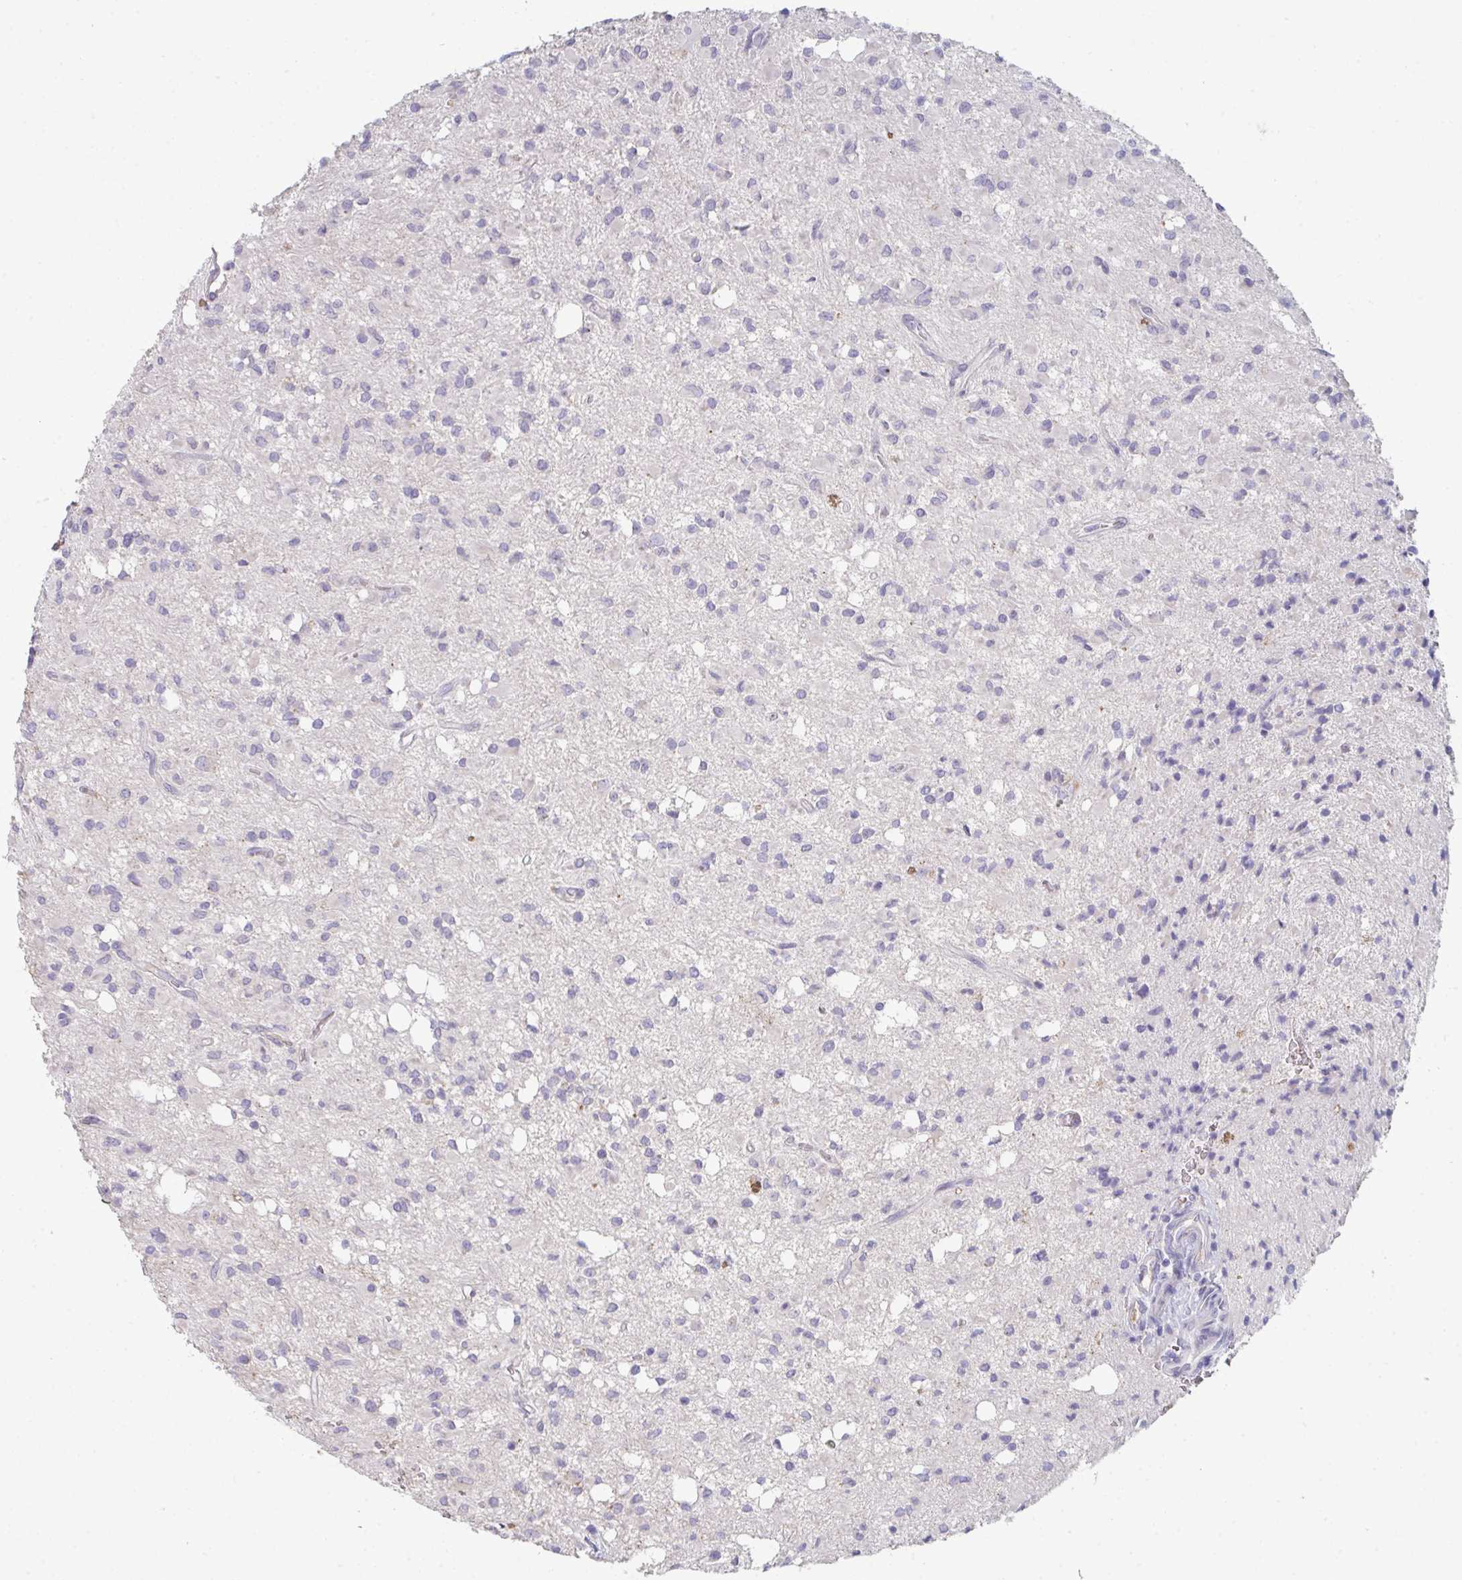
{"staining": {"intensity": "negative", "quantity": "none", "location": "none"}, "tissue": "glioma", "cell_type": "Tumor cells", "image_type": "cancer", "snomed": [{"axis": "morphology", "description": "Glioma, malignant, Low grade"}, {"axis": "topography", "description": "Brain"}], "caption": "Malignant glioma (low-grade) was stained to show a protein in brown. There is no significant expression in tumor cells.", "gene": "HGFAC", "patient": {"sex": "female", "age": 33}}